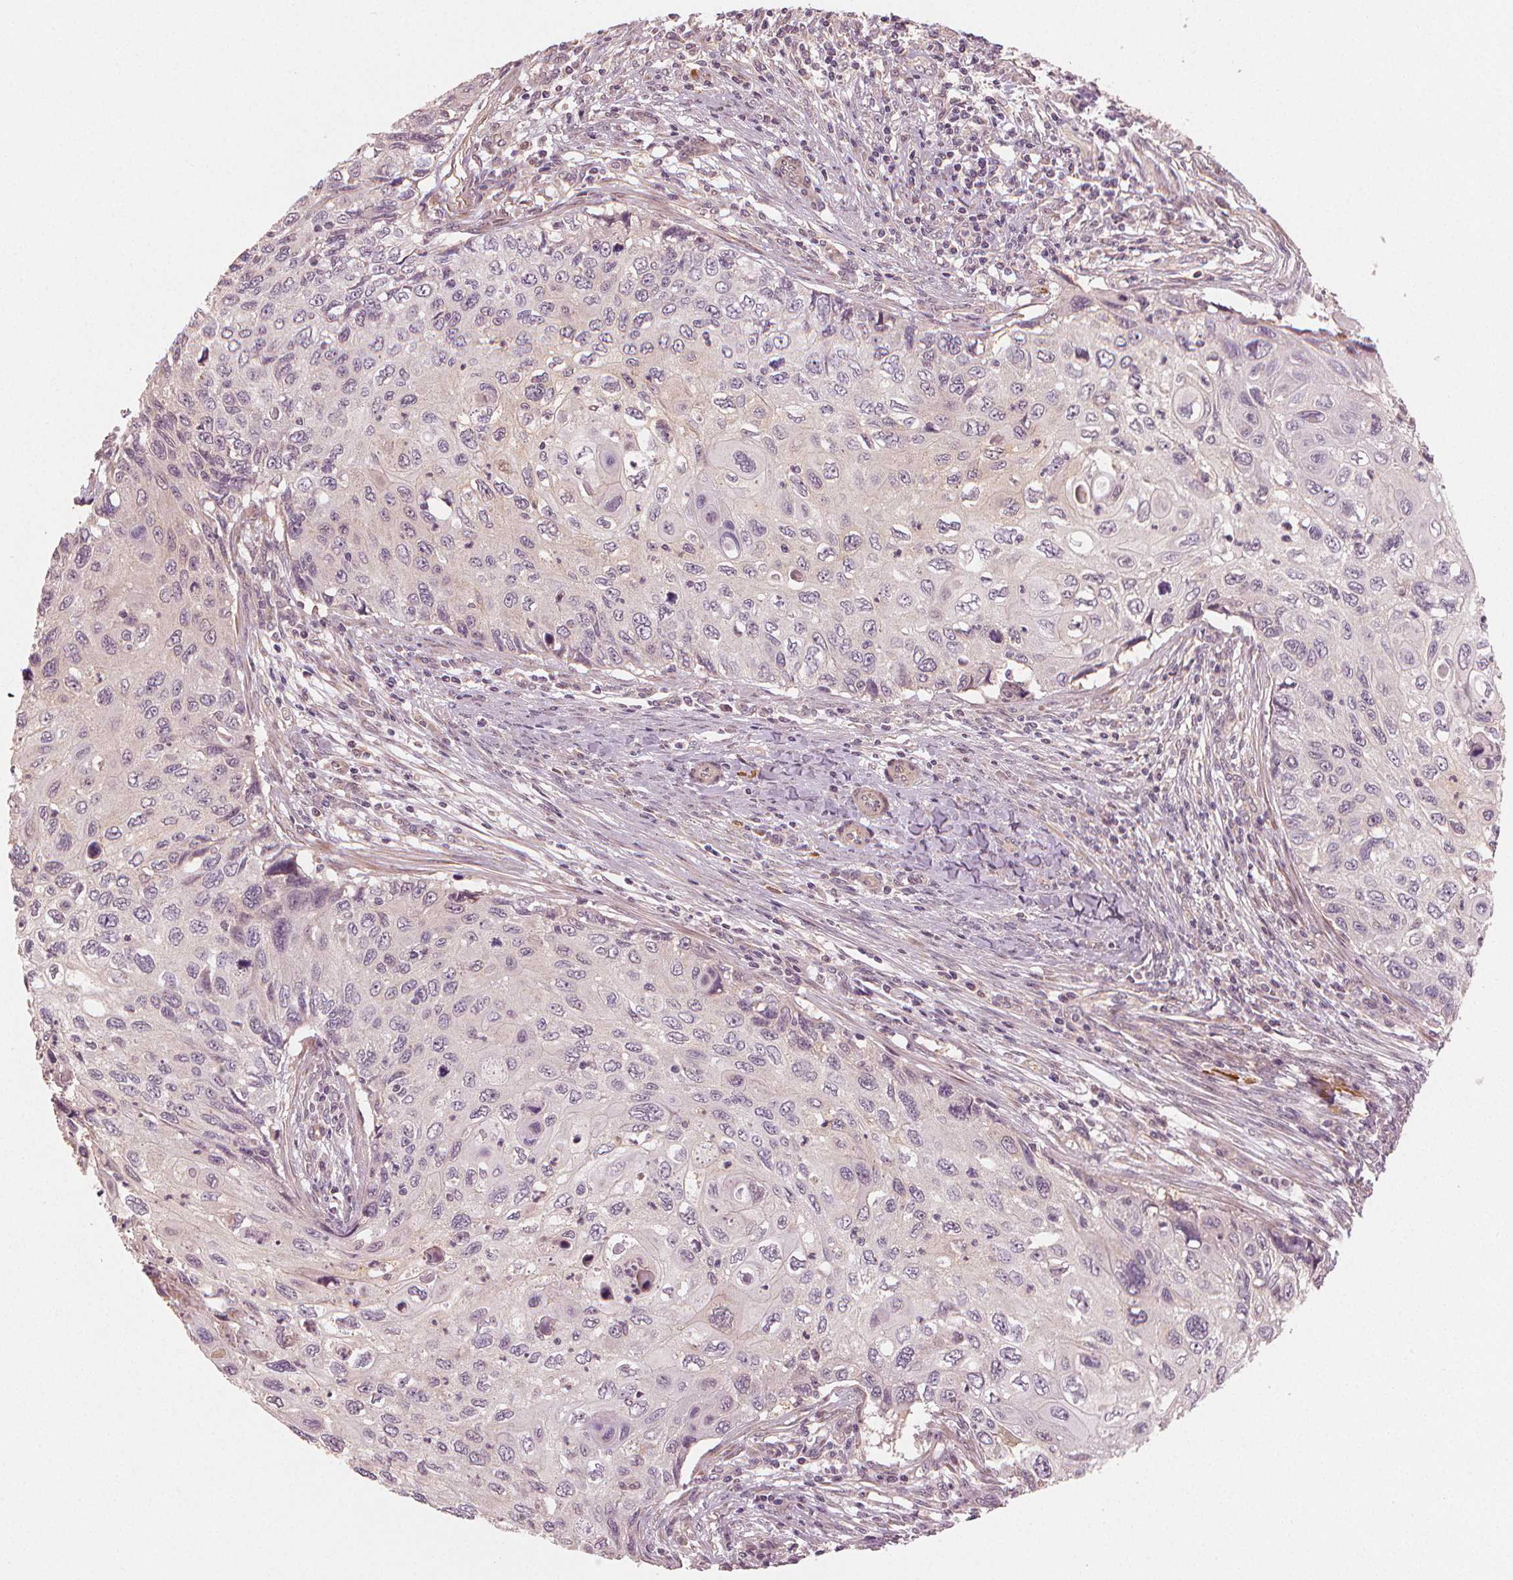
{"staining": {"intensity": "negative", "quantity": "none", "location": "none"}, "tissue": "cervical cancer", "cell_type": "Tumor cells", "image_type": "cancer", "snomed": [{"axis": "morphology", "description": "Squamous cell carcinoma, NOS"}, {"axis": "topography", "description": "Cervix"}], "caption": "There is no significant positivity in tumor cells of squamous cell carcinoma (cervical).", "gene": "CLBA1", "patient": {"sex": "female", "age": 70}}